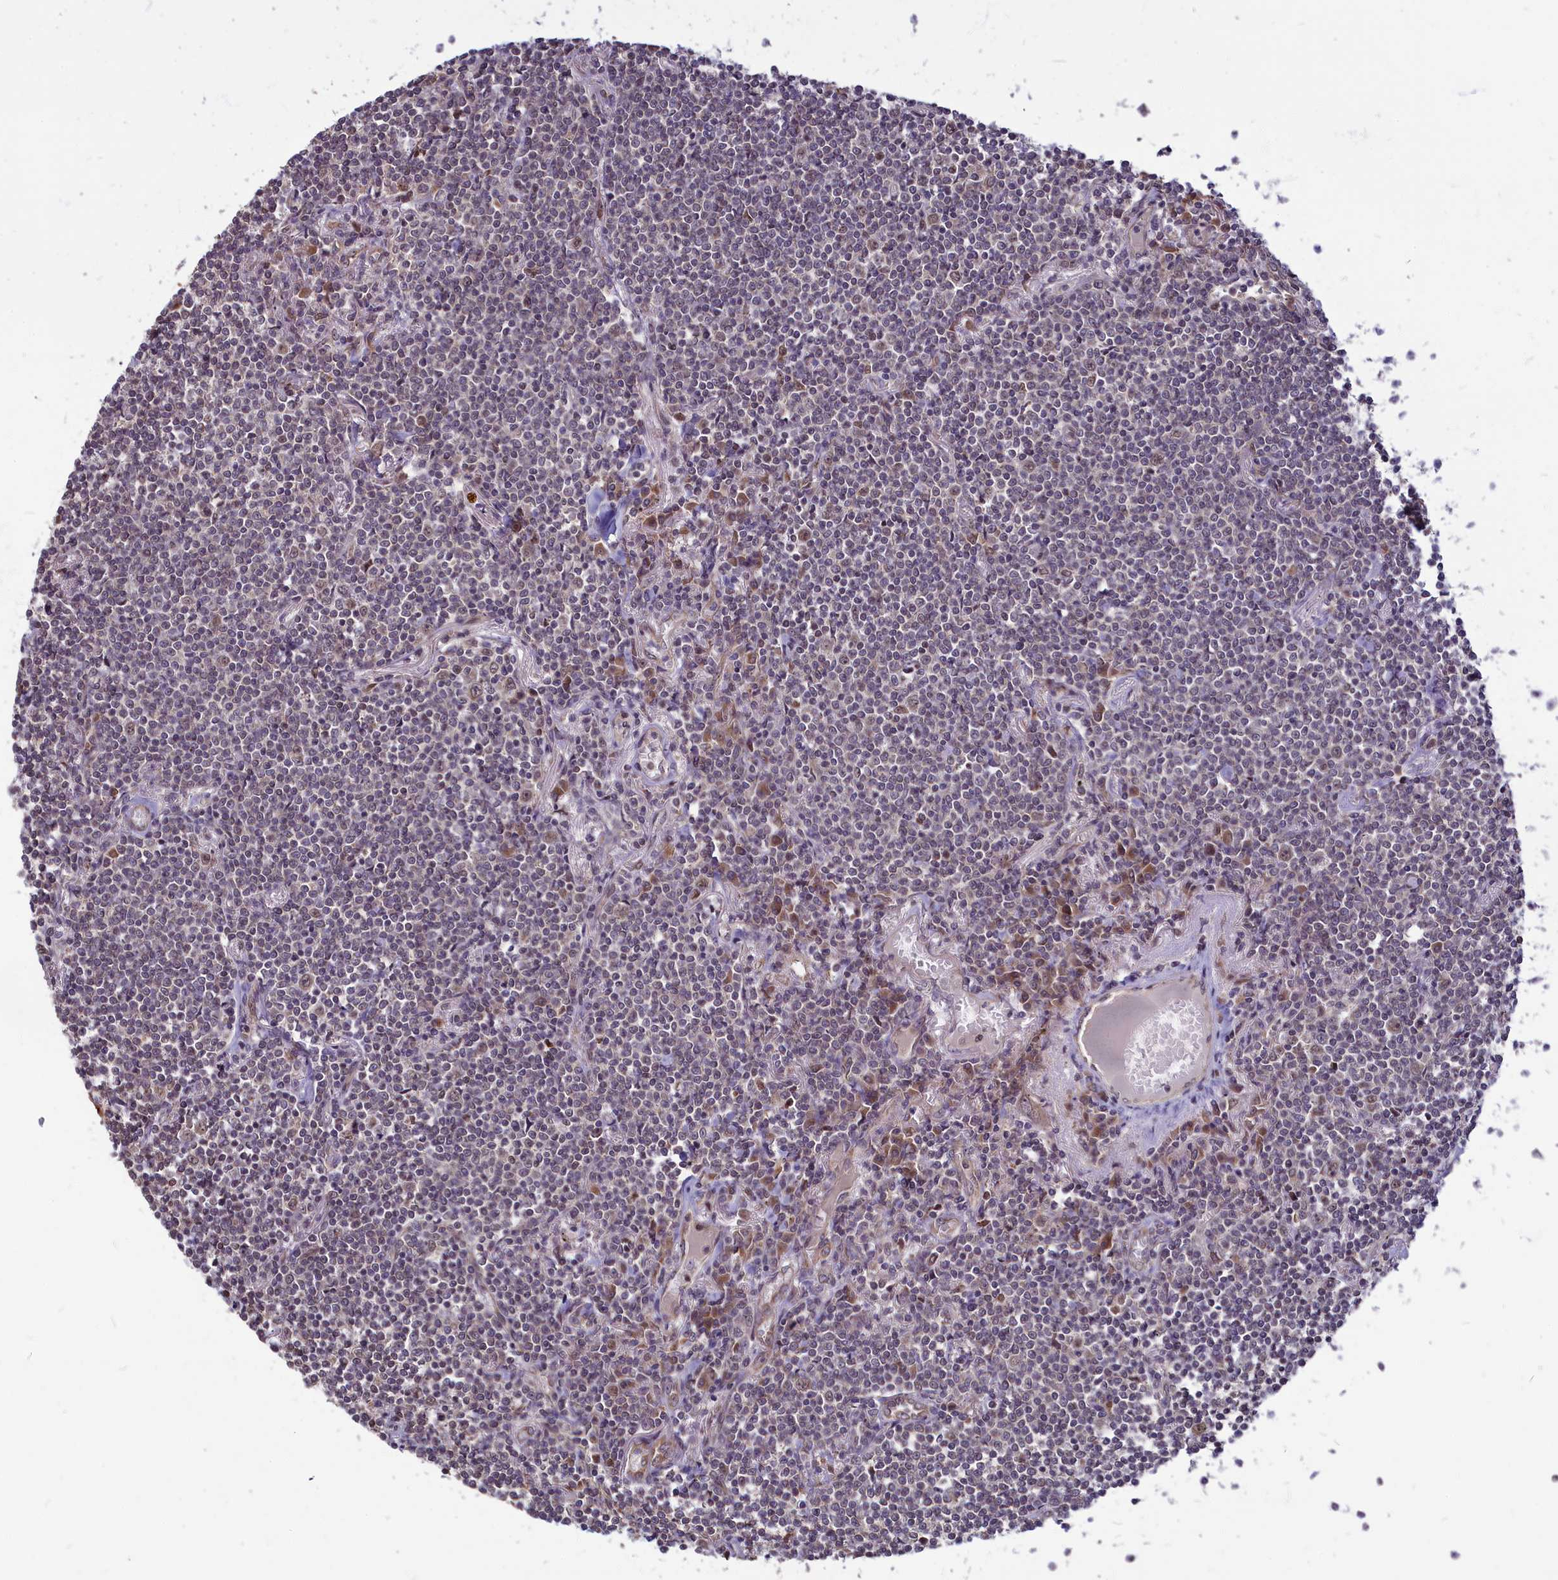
{"staining": {"intensity": "negative", "quantity": "none", "location": "none"}, "tissue": "lymphoma", "cell_type": "Tumor cells", "image_type": "cancer", "snomed": [{"axis": "morphology", "description": "Malignant lymphoma, non-Hodgkin's type, Low grade"}, {"axis": "topography", "description": "Lung"}], "caption": "DAB immunohistochemical staining of lymphoma shows no significant positivity in tumor cells.", "gene": "MYCBP", "patient": {"sex": "female", "age": 71}}